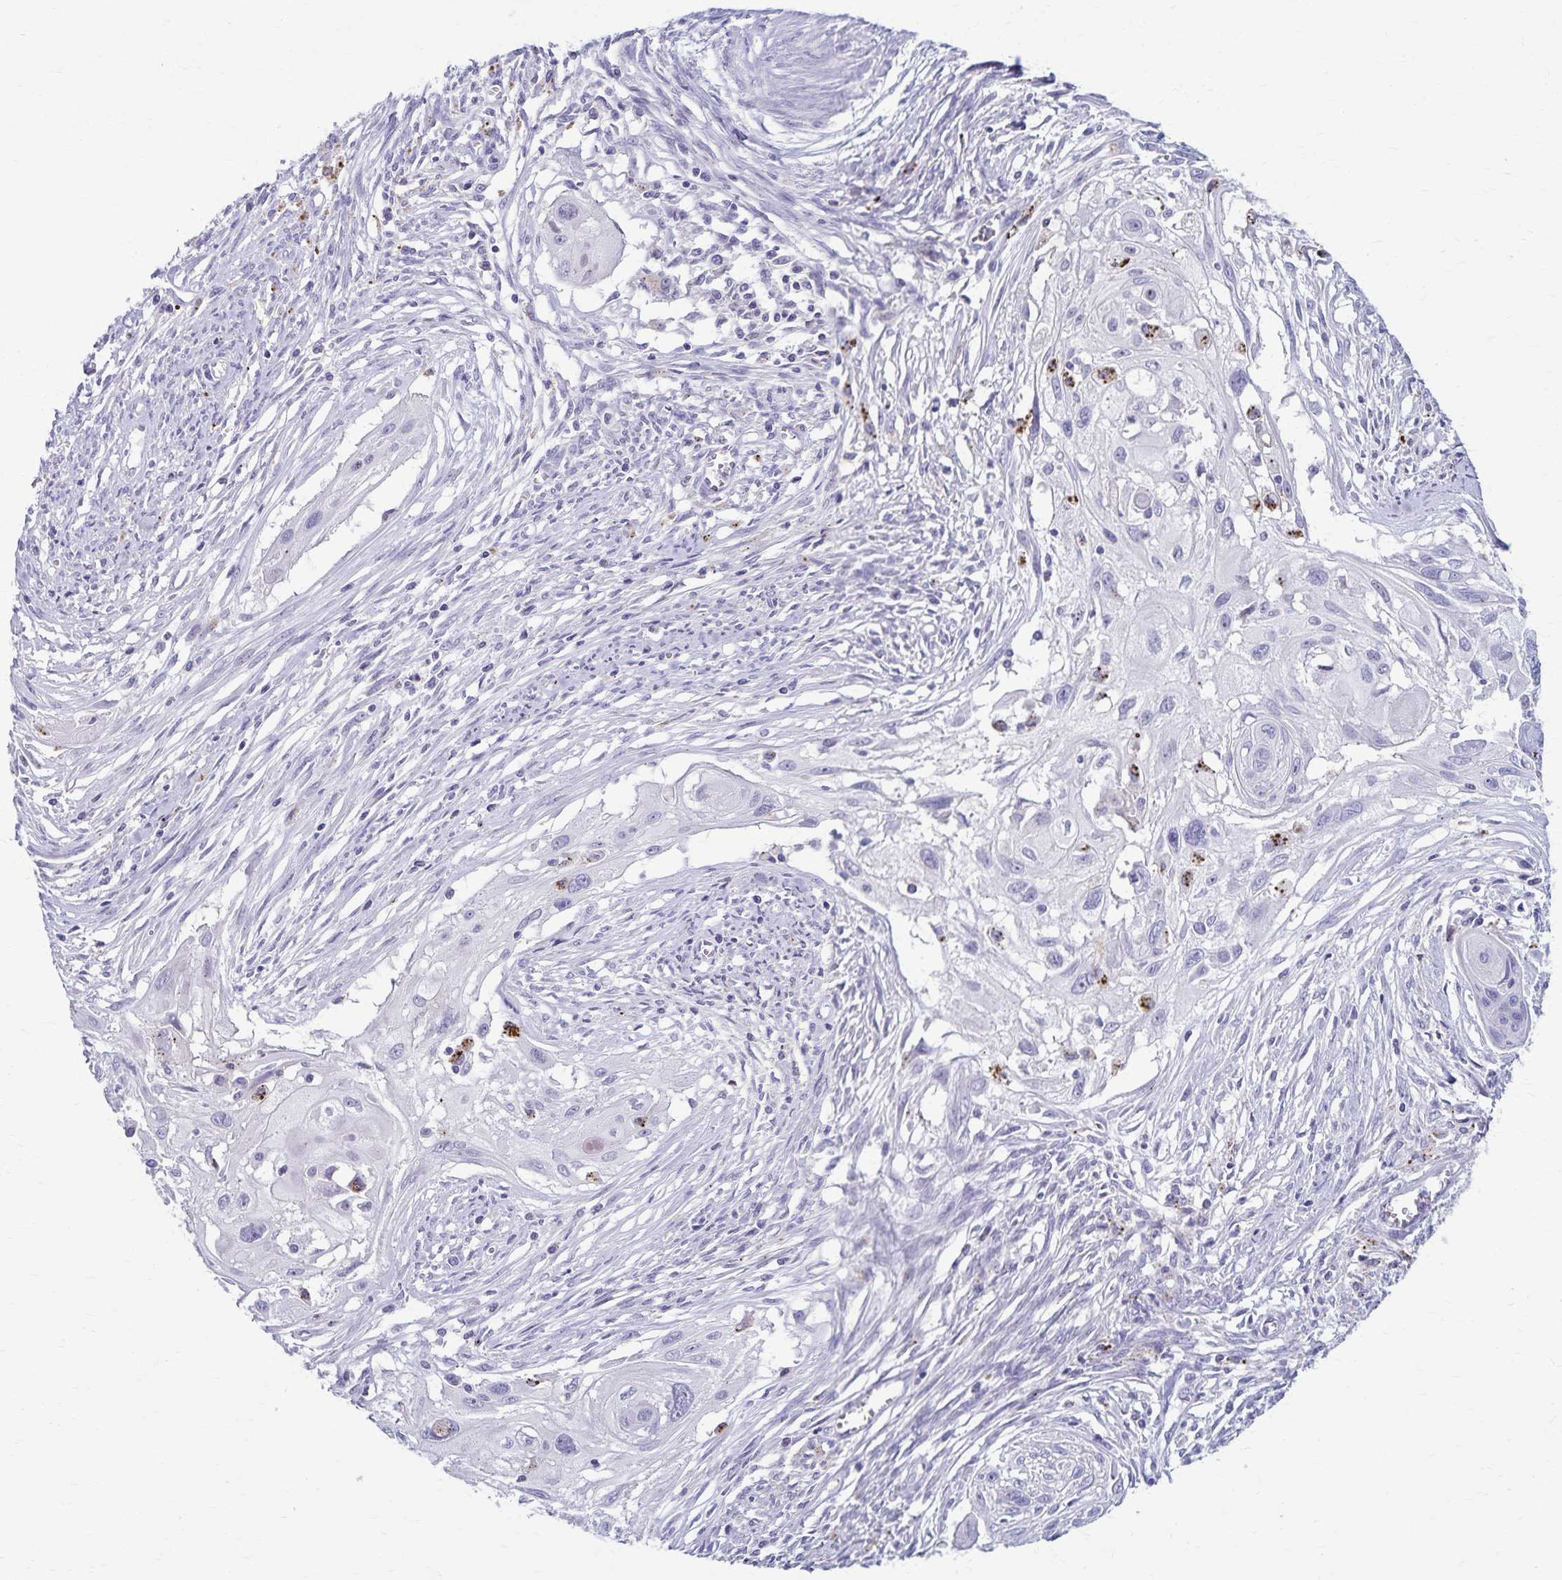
{"staining": {"intensity": "moderate", "quantity": "<25%", "location": "cytoplasmic/membranous"}, "tissue": "cervical cancer", "cell_type": "Tumor cells", "image_type": "cancer", "snomed": [{"axis": "morphology", "description": "Squamous cell carcinoma, NOS"}, {"axis": "topography", "description": "Cervix"}], "caption": "This histopathology image demonstrates IHC staining of human cervical cancer, with low moderate cytoplasmic/membranous expression in approximately <25% of tumor cells.", "gene": "TMEM60", "patient": {"sex": "female", "age": 49}}